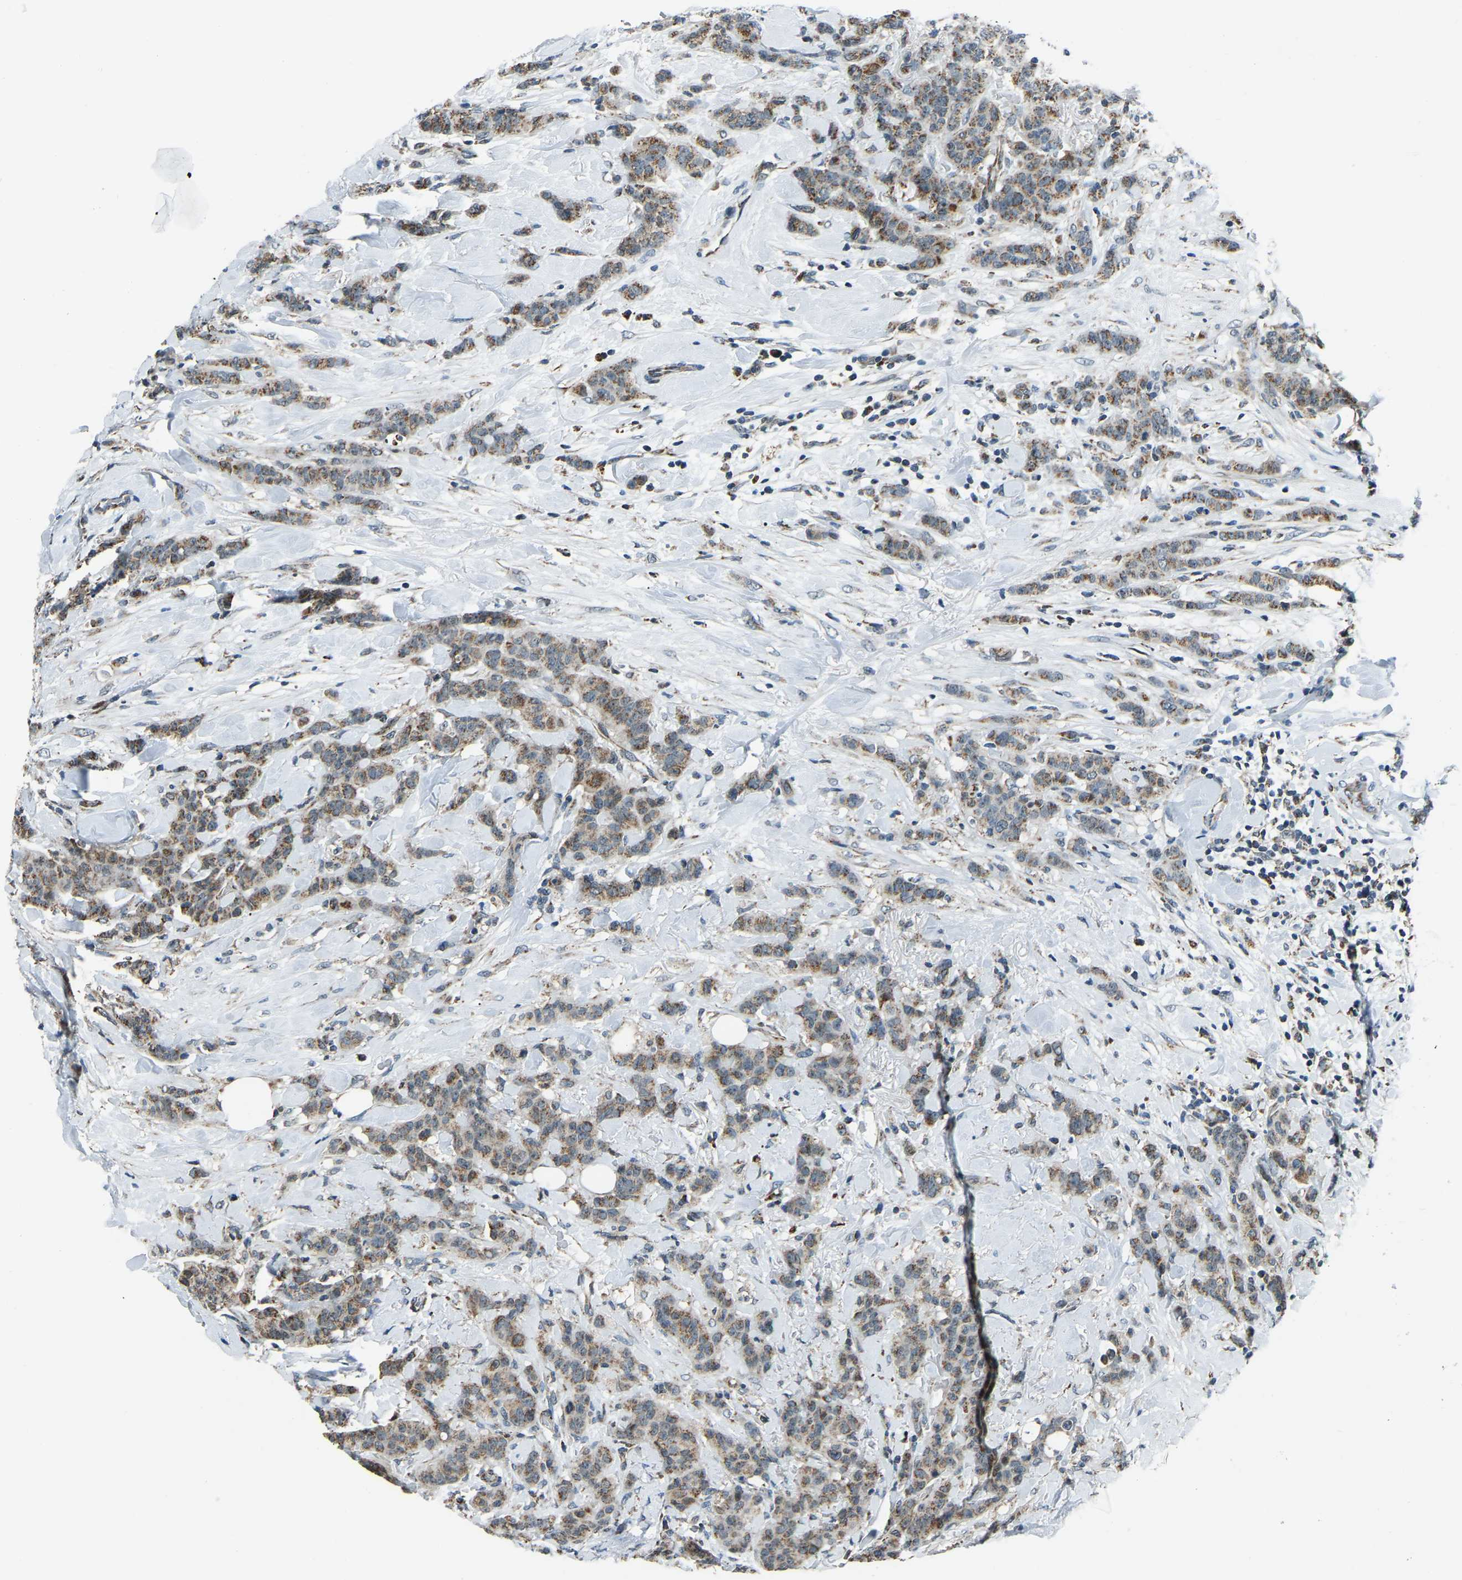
{"staining": {"intensity": "moderate", "quantity": ">75%", "location": "cytoplasmic/membranous"}, "tissue": "breast cancer", "cell_type": "Tumor cells", "image_type": "cancer", "snomed": [{"axis": "morphology", "description": "Normal tissue, NOS"}, {"axis": "morphology", "description": "Duct carcinoma"}, {"axis": "topography", "description": "Breast"}], "caption": "Protein staining exhibits moderate cytoplasmic/membranous positivity in approximately >75% of tumor cells in intraductal carcinoma (breast).", "gene": "RBM33", "patient": {"sex": "female", "age": 40}}